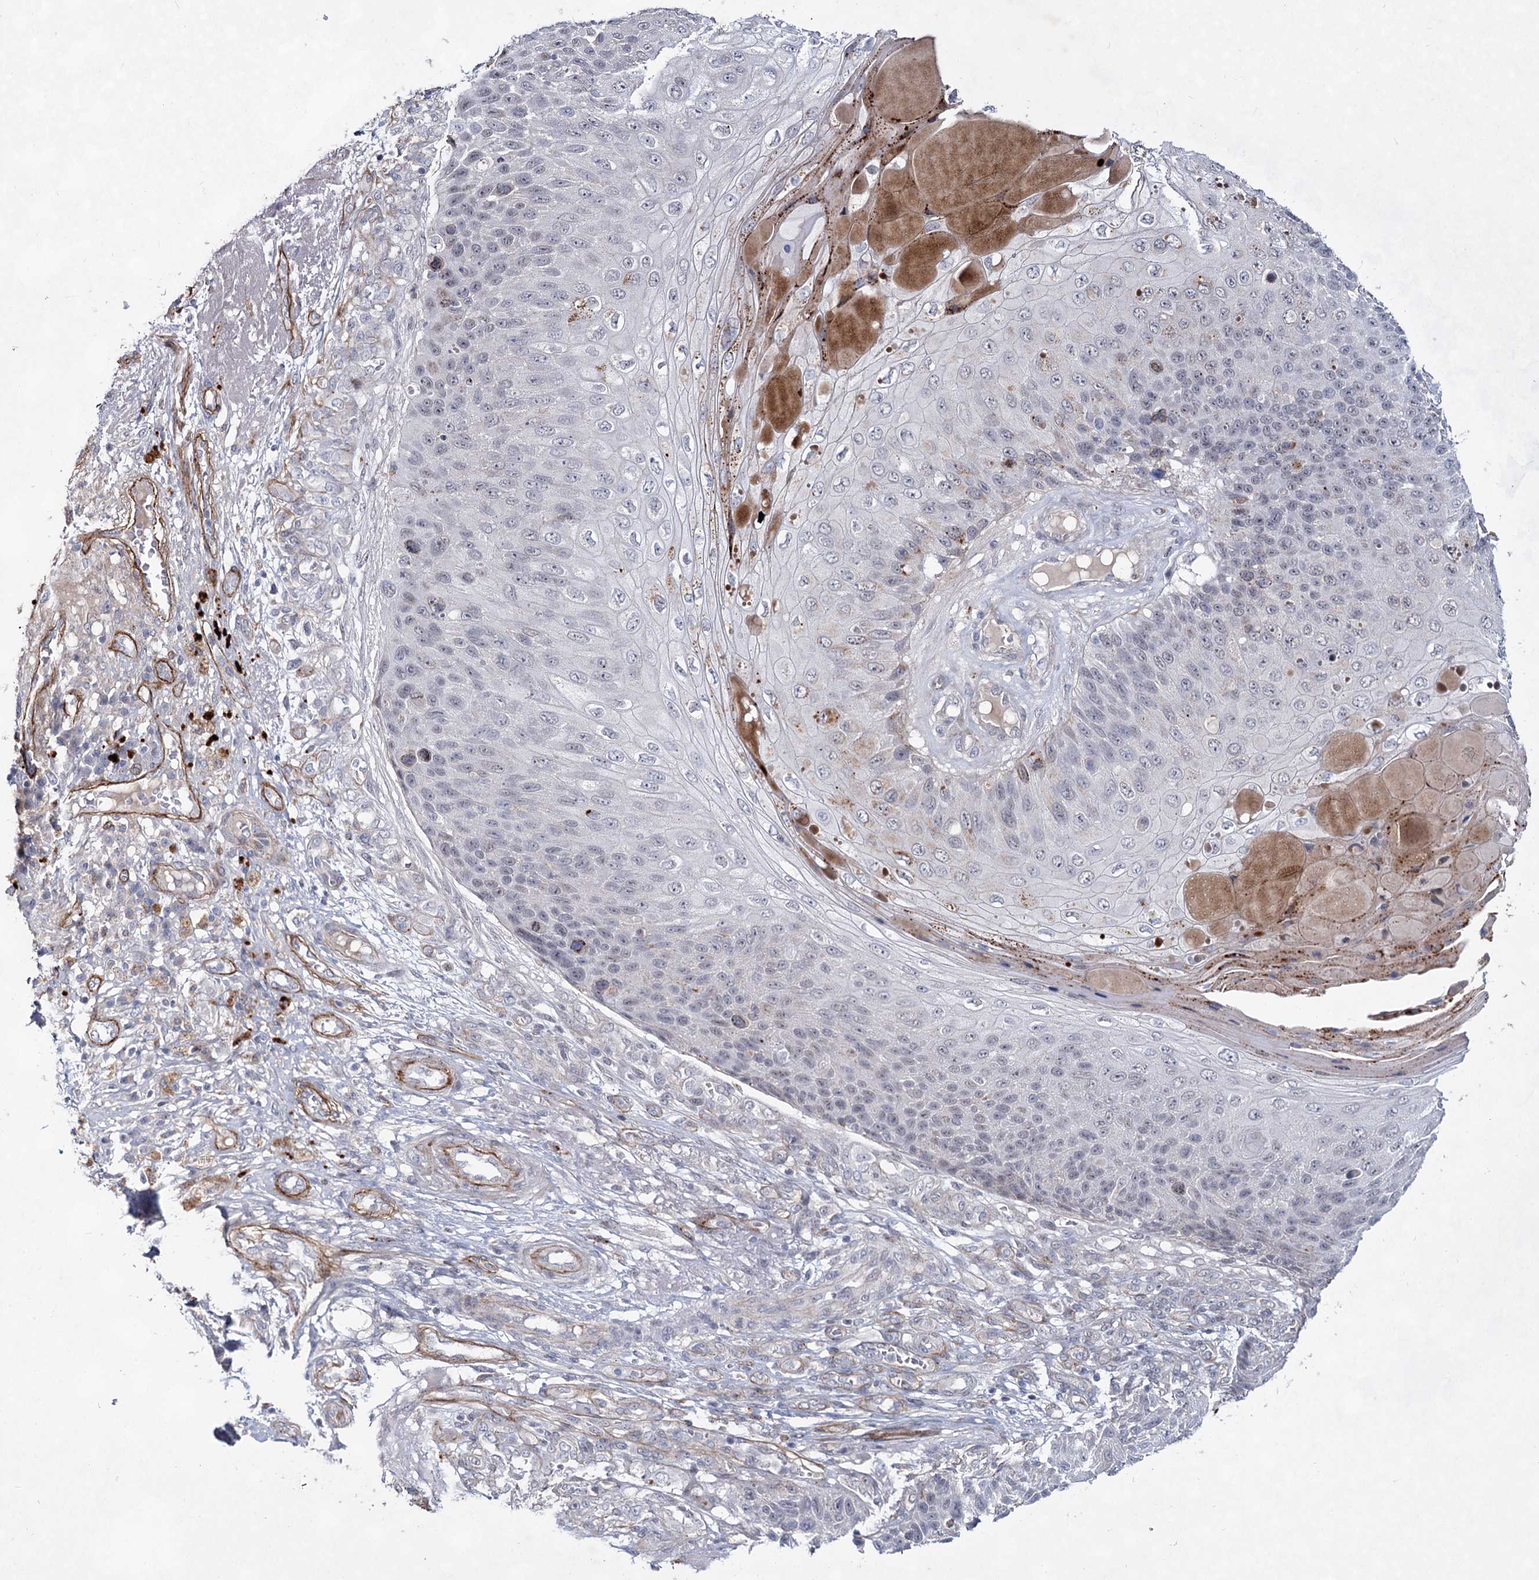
{"staining": {"intensity": "negative", "quantity": "none", "location": "none"}, "tissue": "skin cancer", "cell_type": "Tumor cells", "image_type": "cancer", "snomed": [{"axis": "morphology", "description": "Squamous cell carcinoma, NOS"}, {"axis": "topography", "description": "Skin"}], "caption": "Tumor cells are negative for protein expression in human skin cancer (squamous cell carcinoma).", "gene": "ATL2", "patient": {"sex": "female", "age": 88}}